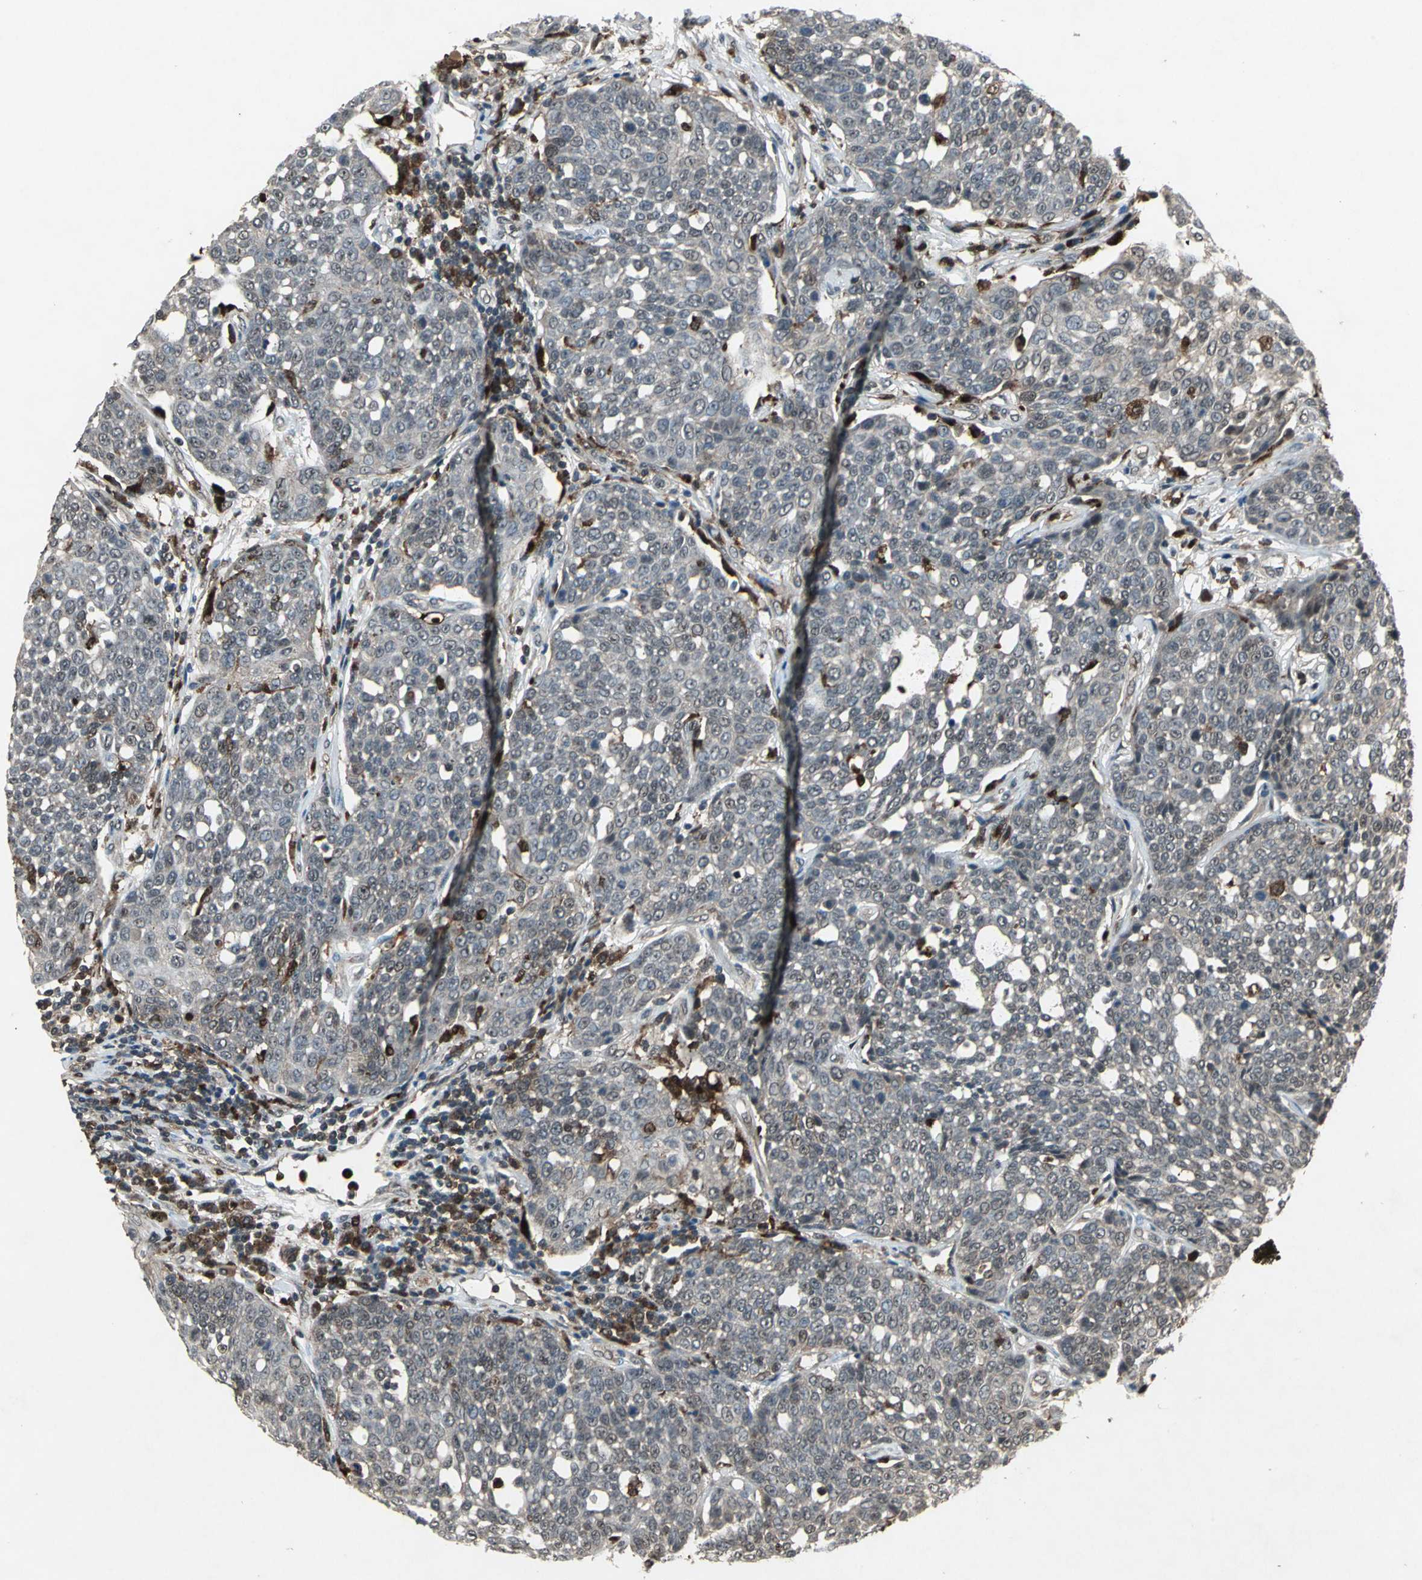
{"staining": {"intensity": "negative", "quantity": "none", "location": "none"}, "tissue": "cervical cancer", "cell_type": "Tumor cells", "image_type": "cancer", "snomed": [{"axis": "morphology", "description": "Squamous cell carcinoma, NOS"}, {"axis": "topography", "description": "Cervix"}], "caption": "Micrograph shows no significant protein staining in tumor cells of cervical cancer (squamous cell carcinoma).", "gene": "PYCARD", "patient": {"sex": "female", "age": 34}}